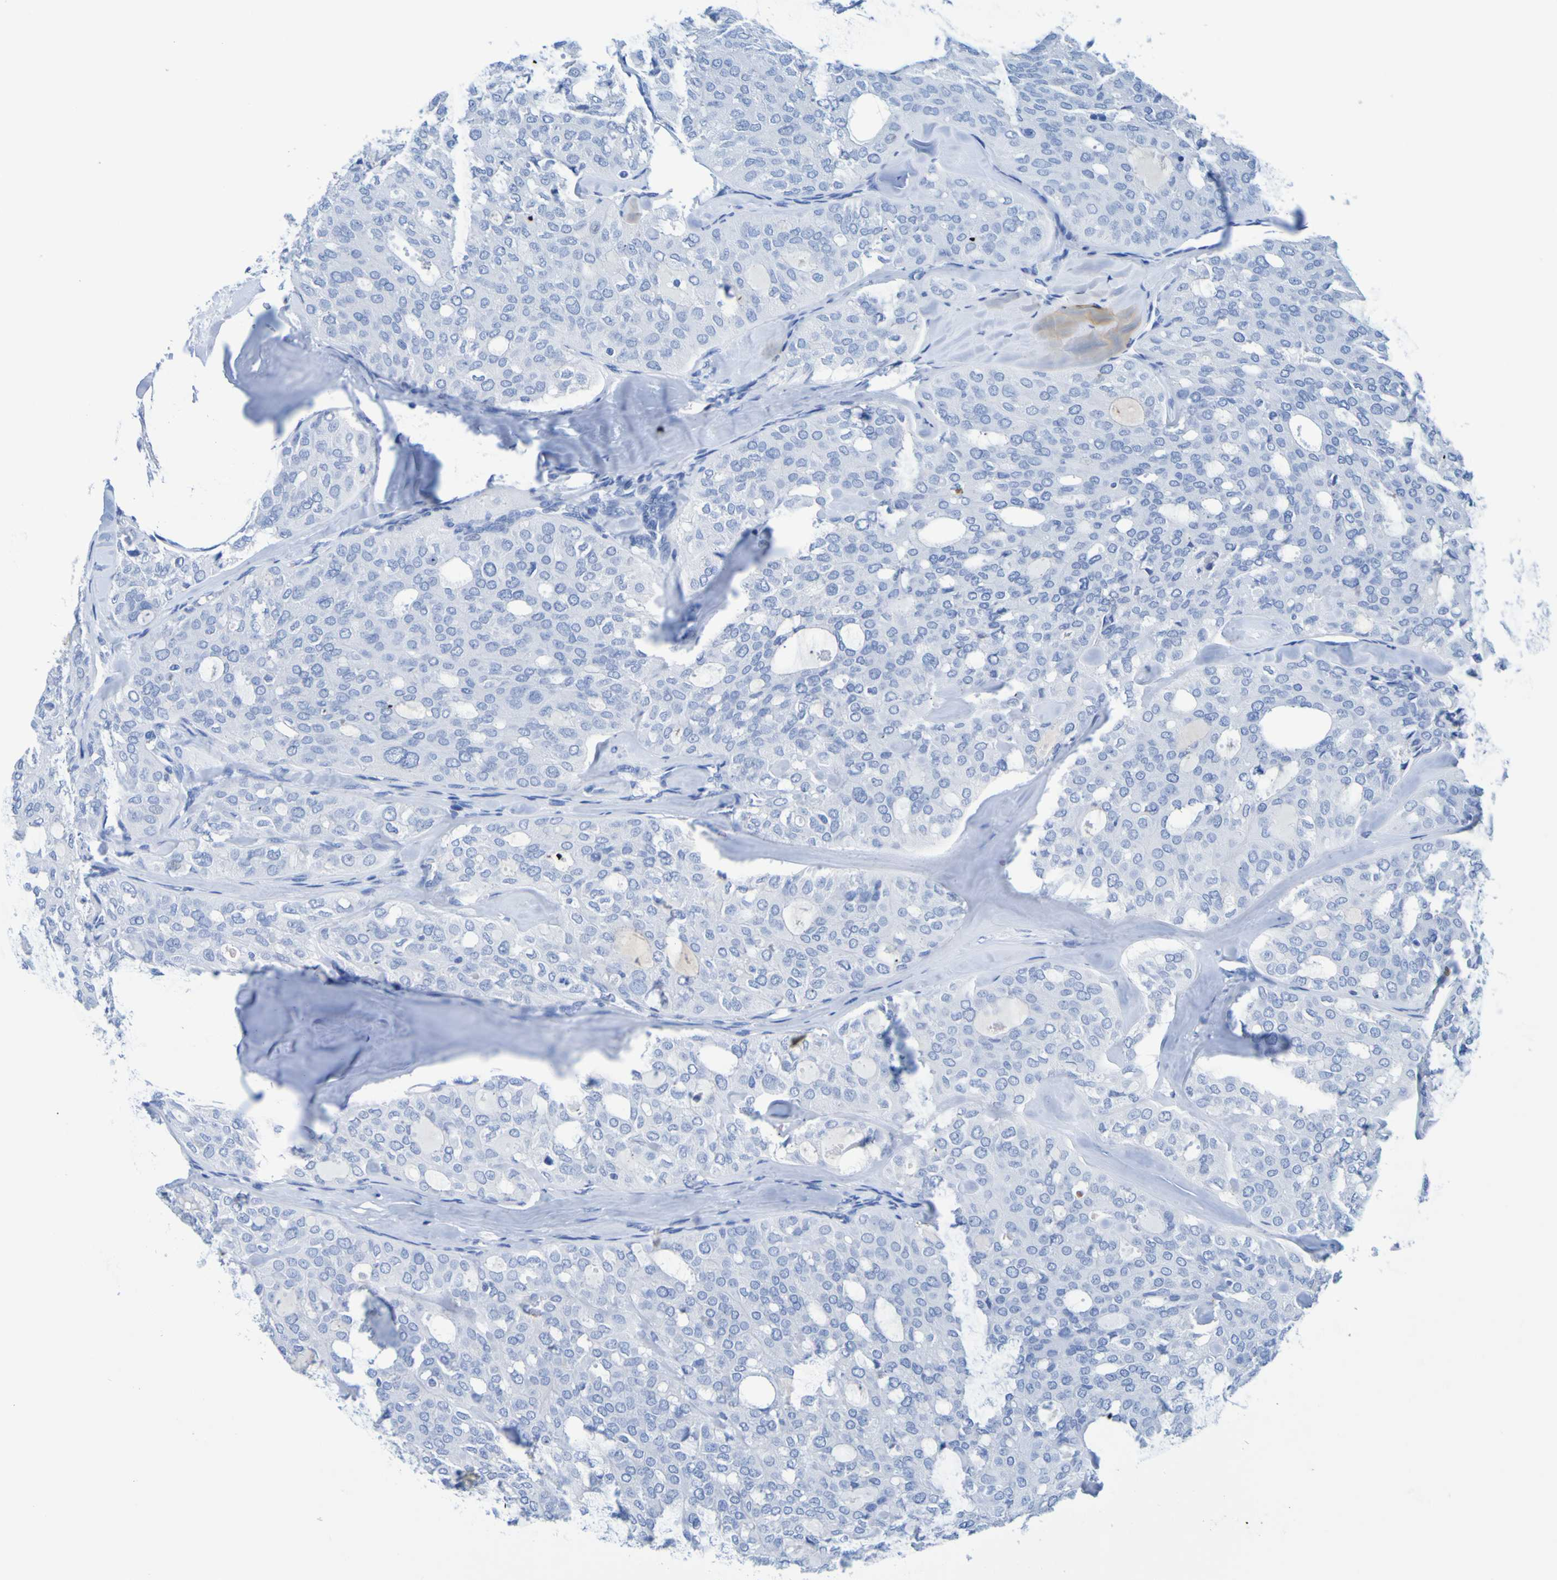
{"staining": {"intensity": "negative", "quantity": "none", "location": "none"}, "tissue": "thyroid cancer", "cell_type": "Tumor cells", "image_type": "cancer", "snomed": [{"axis": "morphology", "description": "Follicular adenoma carcinoma, NOS"}, {"axis": "topography", "description": "Thyroid gland"}], "caption": "IHC micrograph of neoplastic tissue: thyroid follicular adenoma carcinoma stained with DAB demonstrates no significant protein expression in tumor cells. Brightfield microscopy of immunohistochemistry (IHC) stained with DAB (3,3'-diaminobenzidine) (brown) and hematoxylin (blue), captured at high magnification.", "gene": "DPEP1", "patient": {"sex": "male", "age": 75}}